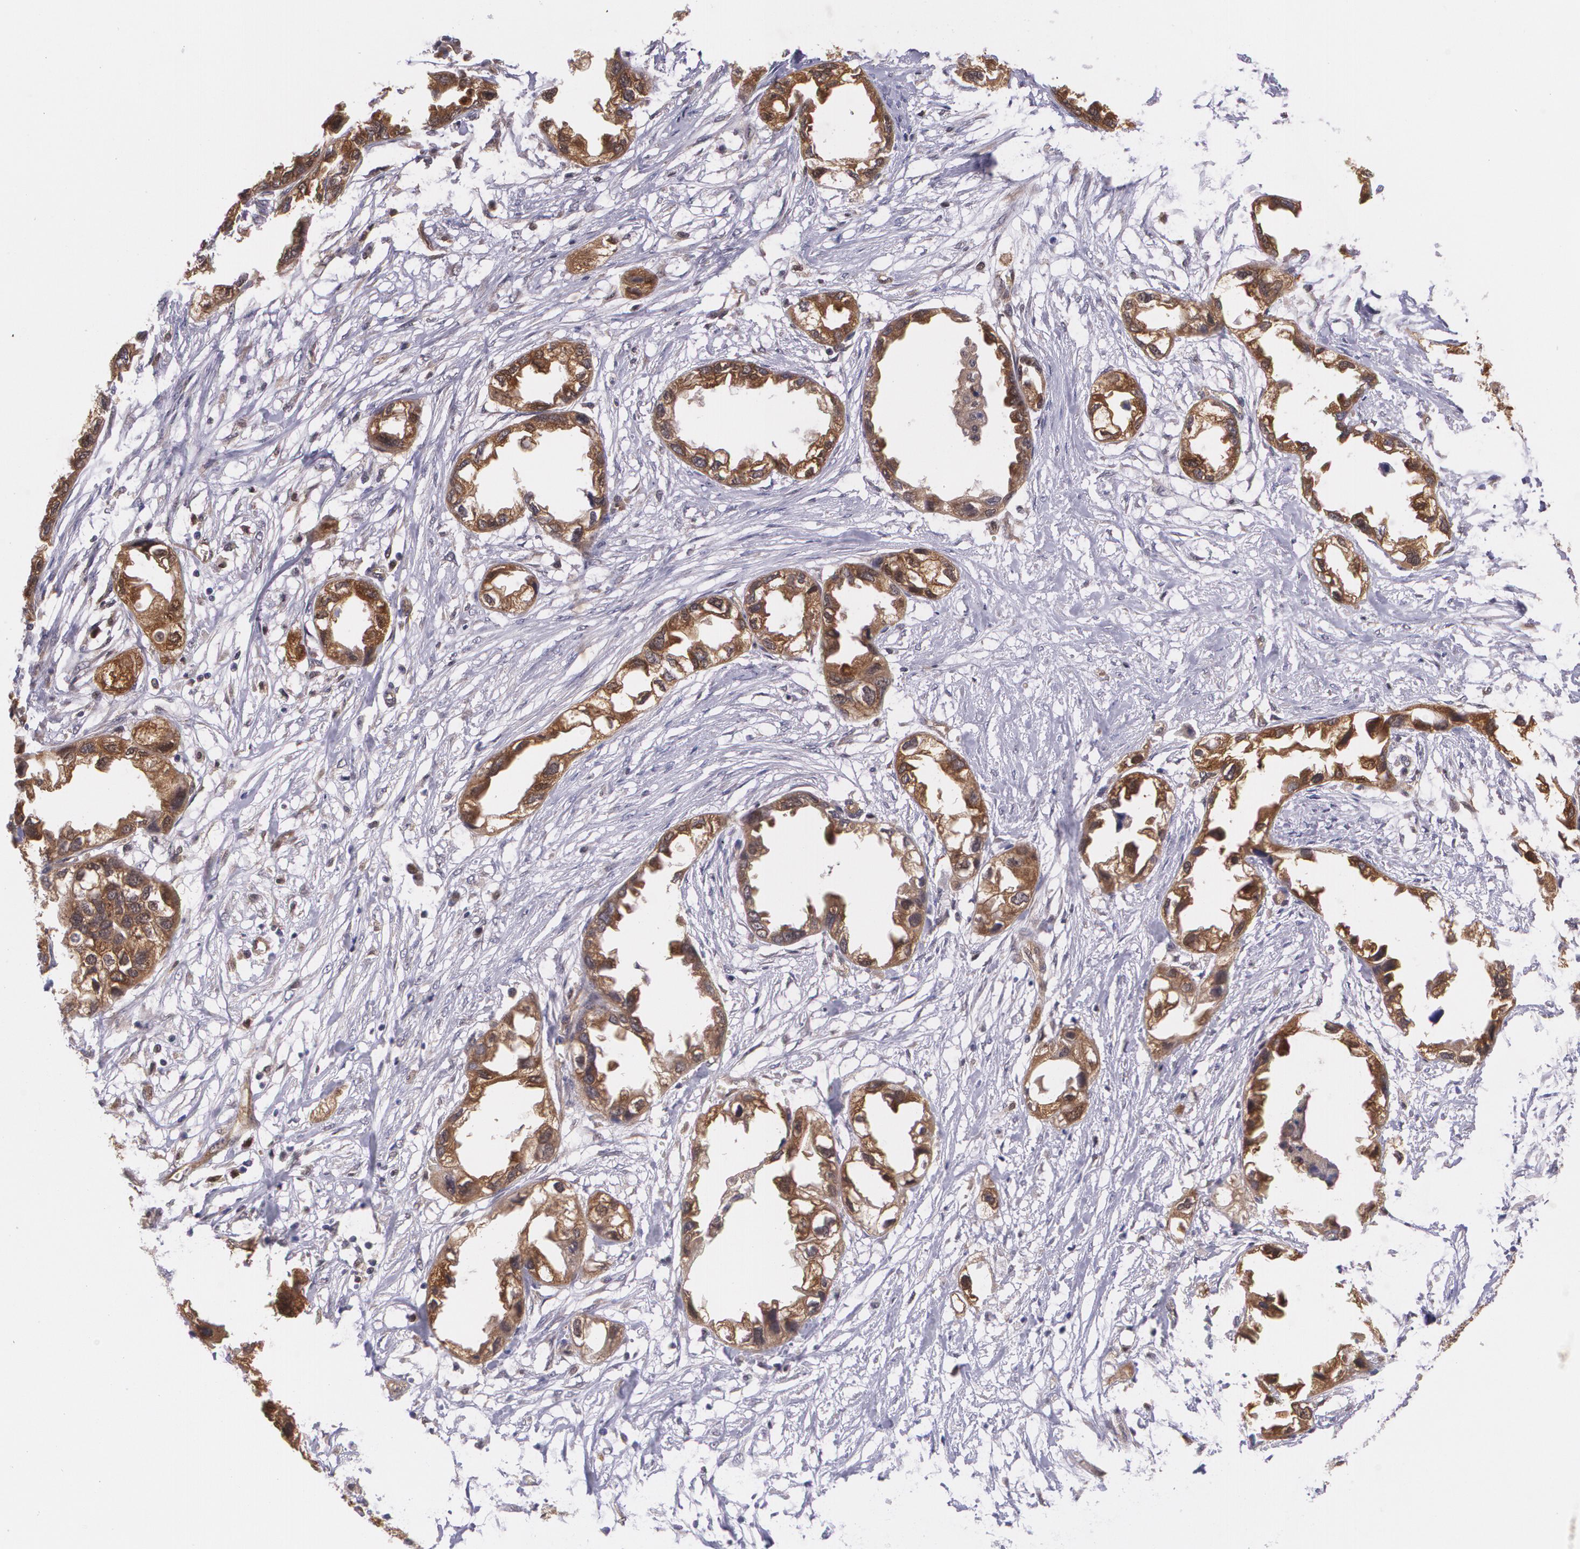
{"staining": {"intensity": "strong", "quantity": ">75%", "location": "cytoplasmic/membranous"}, "tissue": "endometrial cancer", "cell_type": "Tumor cells", "image_type": "cancer", "snomed": [{"axis": "morphology", "description": "Adenocarcinoma, NOS"}, {"axis": "topography", "description": "Endometrium"}], "caption": "Immunohistochemical staining of human adenocarcinoma (endometrial) demonstrates high levels of strong cytoplasmic/membranous protein expression in approximately >75% of tumor cells. The protein is shown in brown color, while the nuclei are stained blue.", "gene": "HSPH1", "patient": {"sex": "female", "age": 67}}